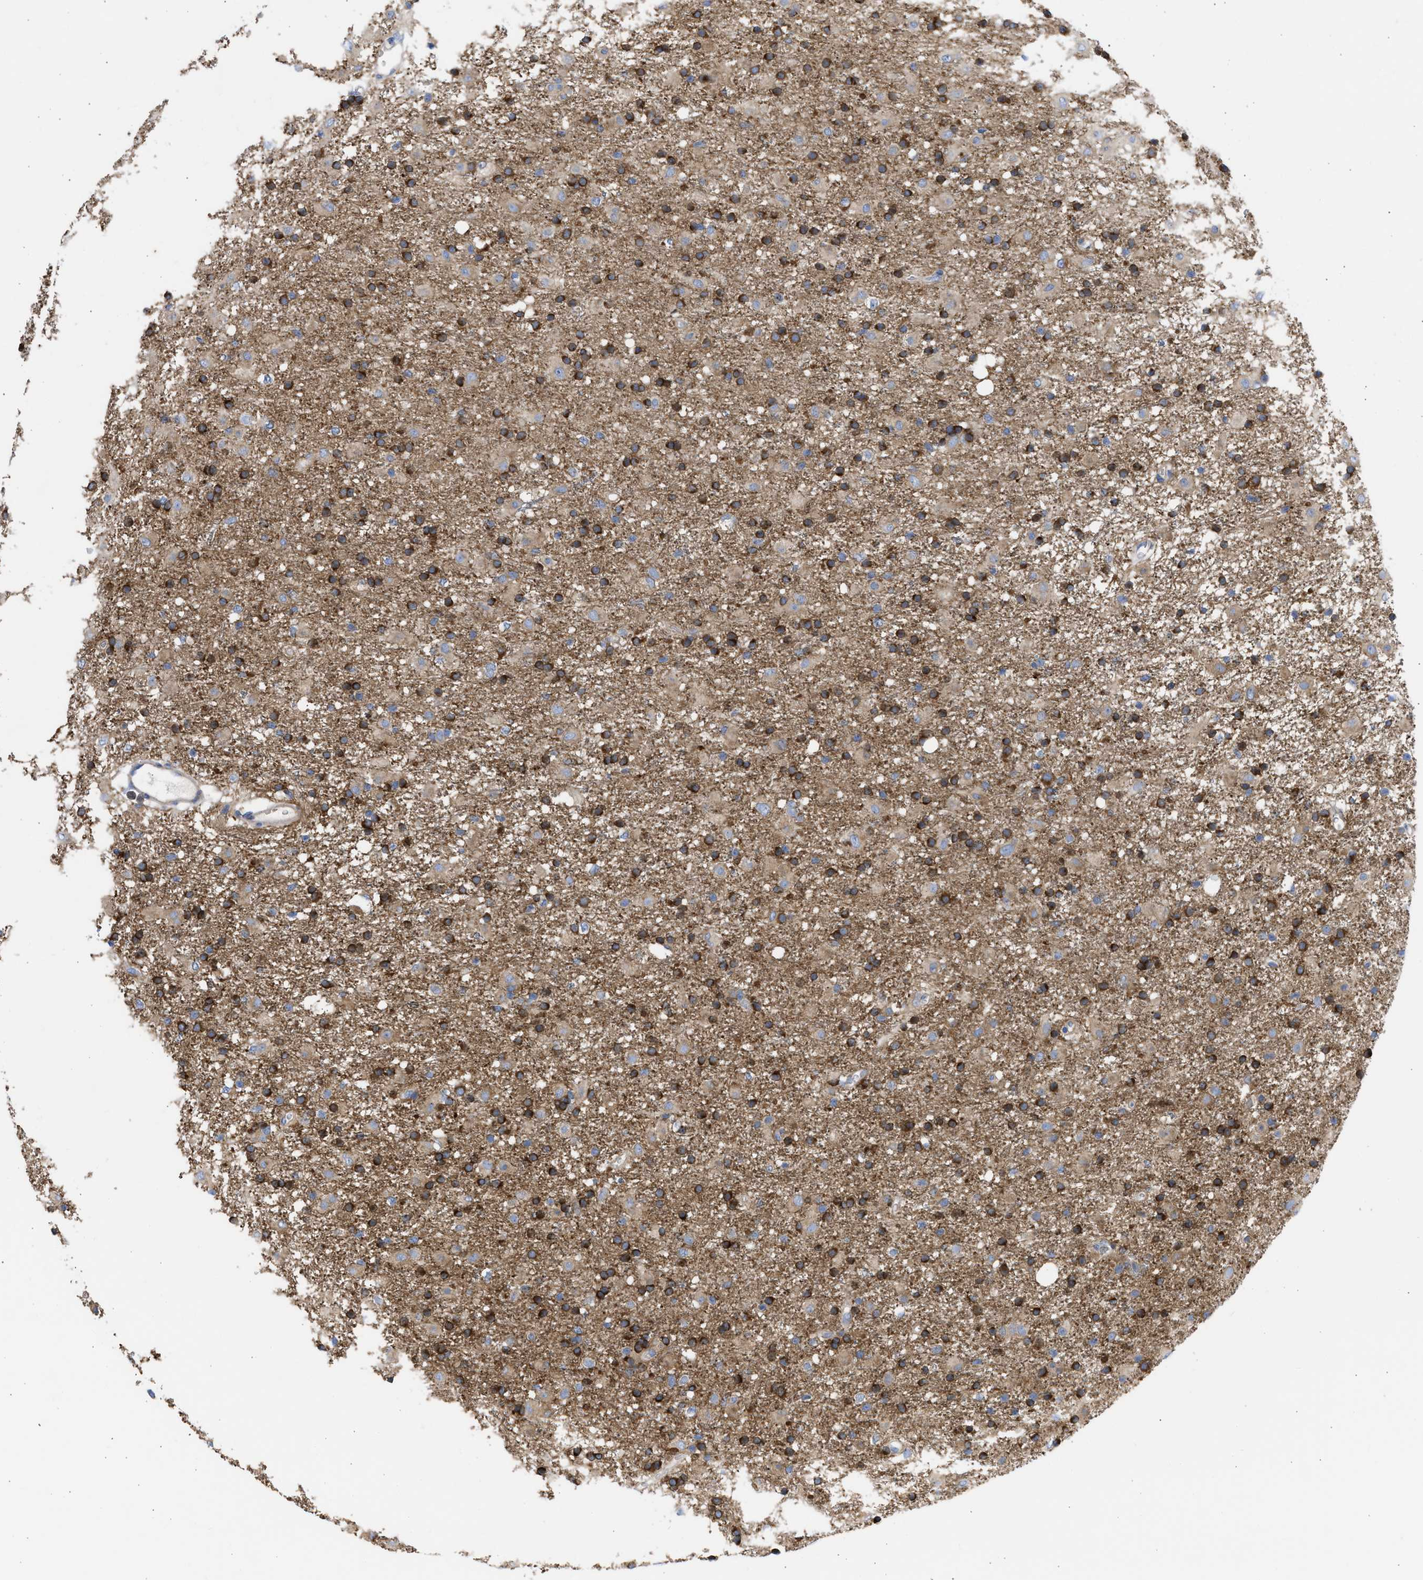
{"staining": {"intensity": "strong", "quantity": ">75%", "location": "cytoplasmic/membranous"}, "tissue": "glioma", "cell_type": "Tumor cells", "image_type": "cancer", "snomed": [{"axis": "morphology", "description": "Glioma, malignant, Low grade"}, {"axis": "topography", "description": "Brain"}], "caption": "Tumor cells reveal strong cytoplasmic/membranous staining in about >75% of cells in malignant glioma (low-grade).", "gene": "BTG3", "patient": {"sex": "male", "age": 65}}